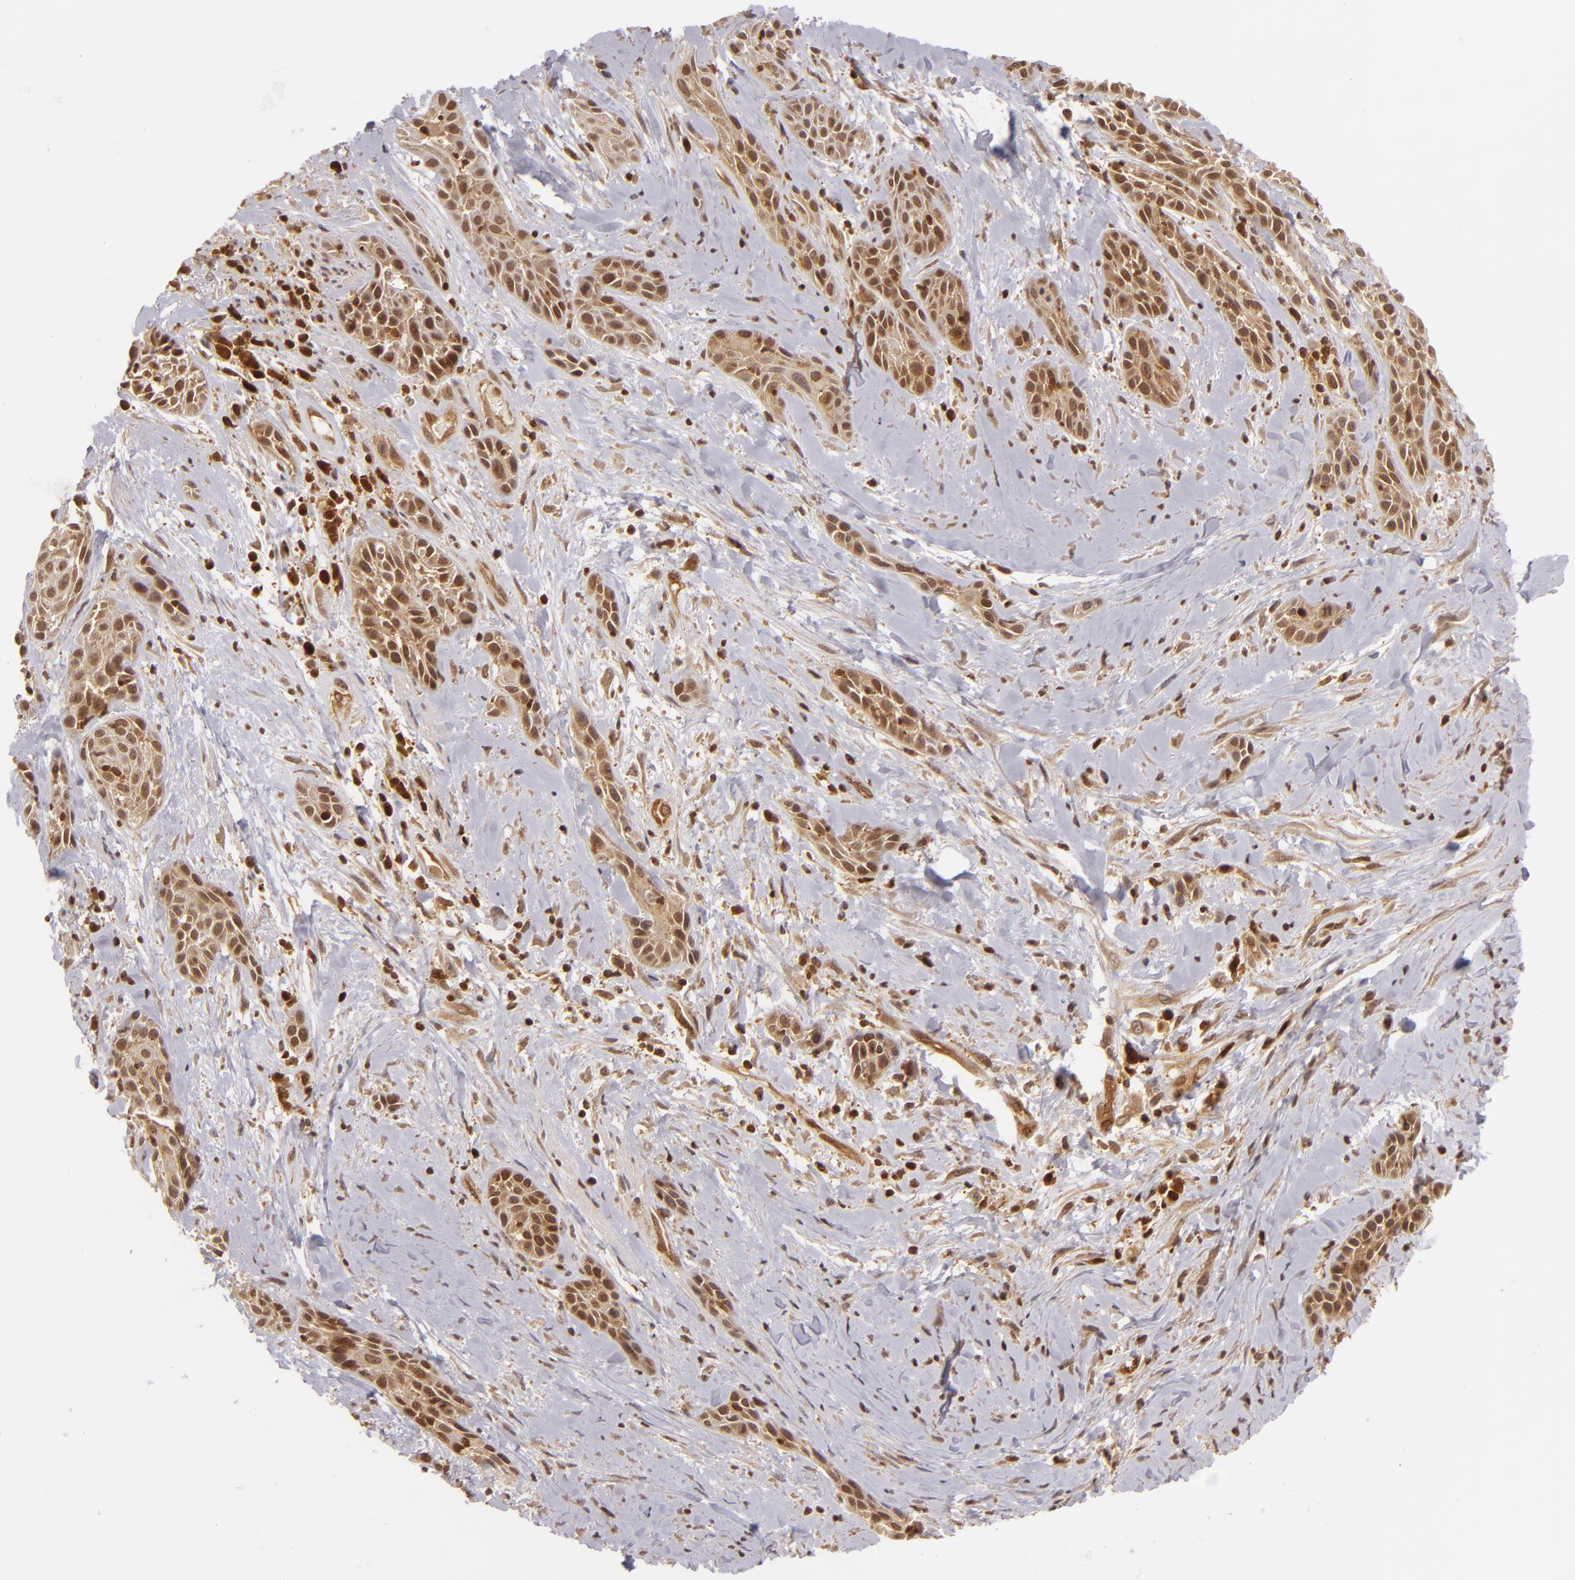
{"staining": {"intensity": "strong", "quantity": ">75%", "location": "cytoplasmic/membranous,nuclear"}, "tissue": "skin cancer", "cell_type": "Tumor cells", "image_type": "cancer", "snomed": [{"axis": "morphology", "description": "Squamous cell carcinoma, NOS"}, {"axis": "topography", "description": "Skin"}, {"axis": "topography", "description": "Anal"}], "caption": "Protein staining demonstrates strong cytoplasmic/membranous and nuclear positivity in approximately >75% of tumor cells in skin cancer. The staining was performed using DAB (3,3'-diaminobenzidine), with brown indicating positive protein expression. Nuclei are stained blue with hematoxylin.", "gene": "ZBTB33", "patient": {"sex": "male", "age": 64}}